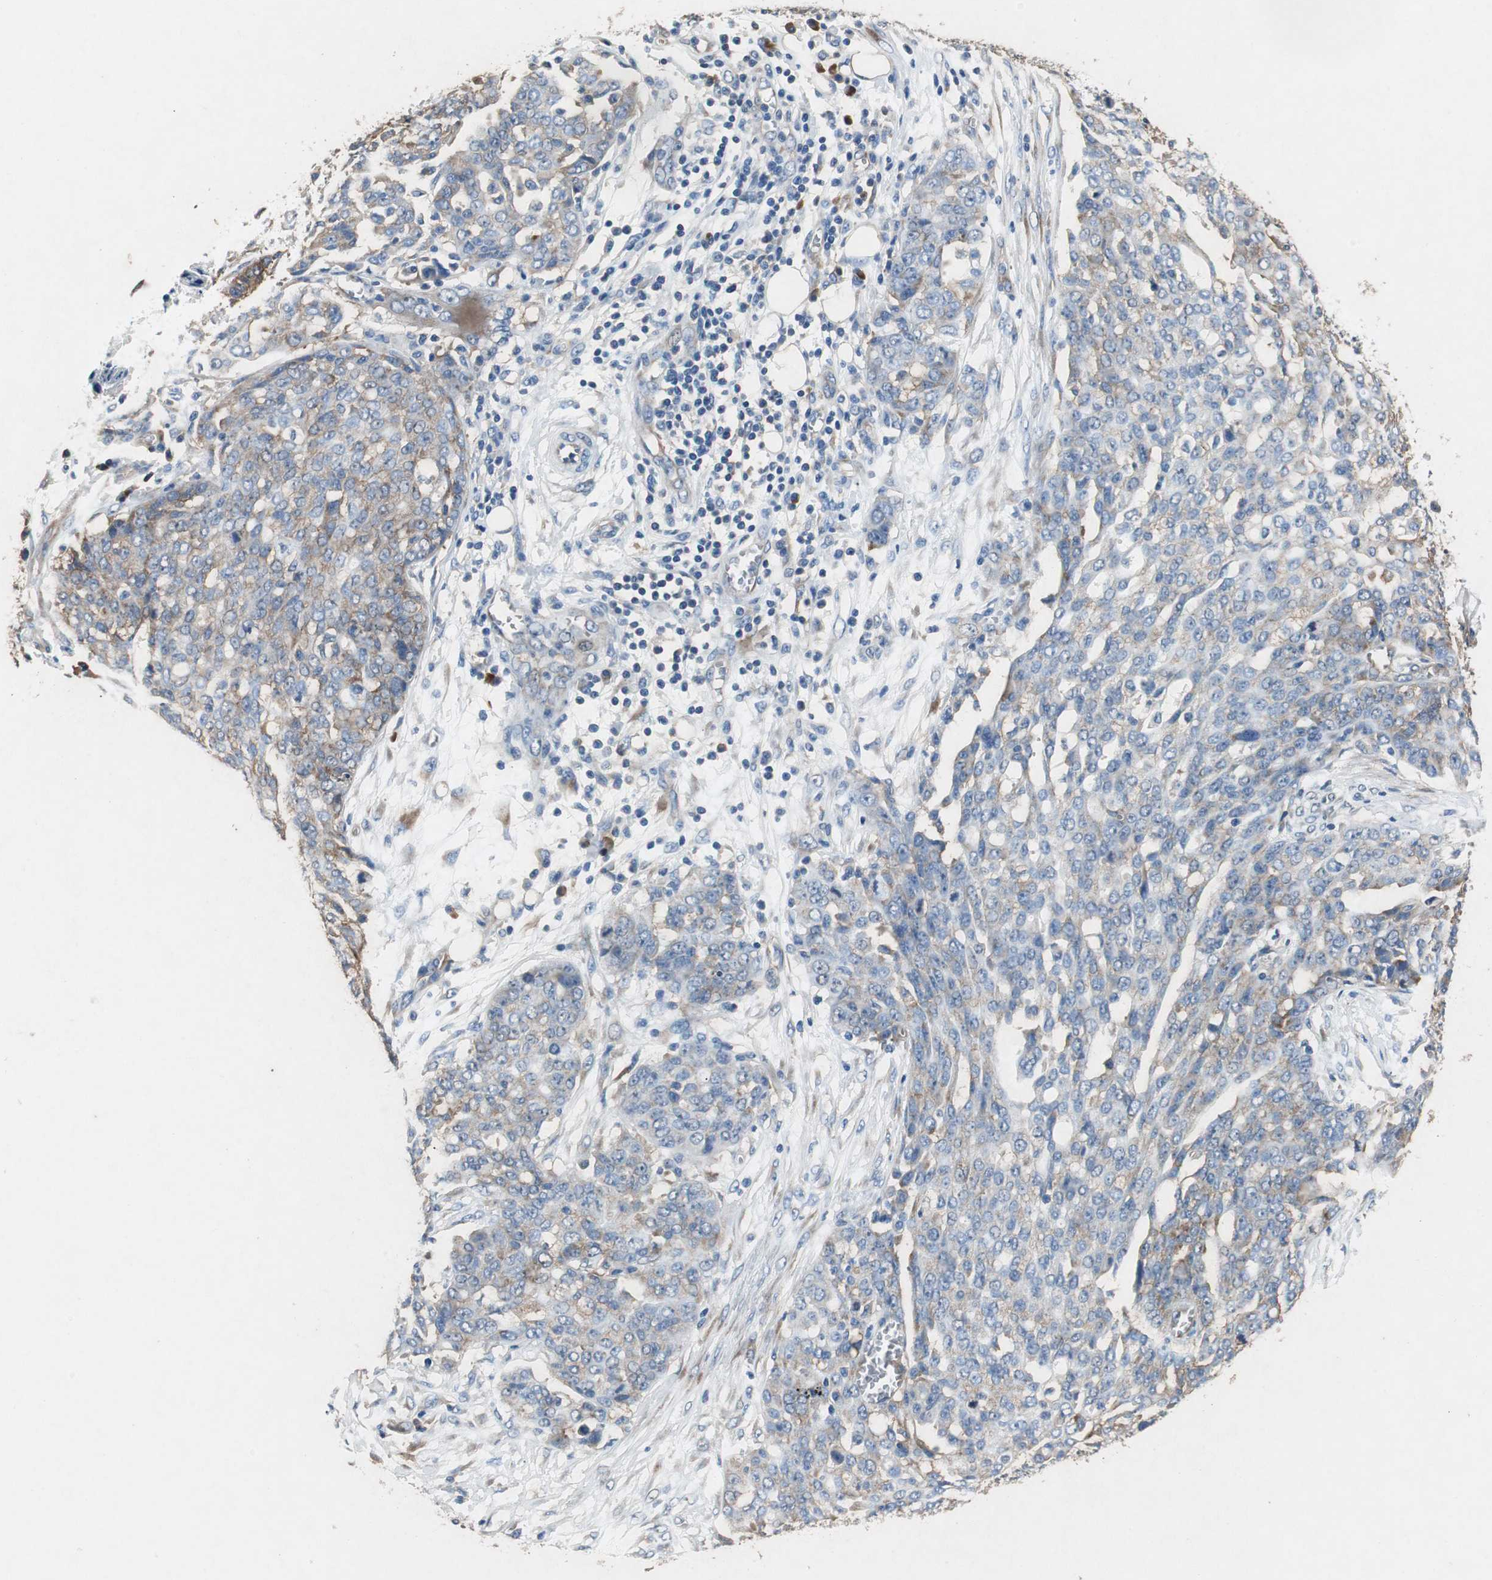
{"staining": {"intensity": "weak", "quantity": ">75%", "location": "cytoplasmic/membranous"}, "tissue": "ovarian cancer", "cell_type": "Tumor cells", "image_type": "cancer", "snomed": [{"axis": "morphology", "description": "Cystadenocarcinoma, serous, NOS"}, {"axis": "topography", "description": "Soft tissue"}, {"axis": "topography", "description": "Ovary"}], "caption": "This is an image of immunohistochemistry staining of serous cystadenocarcinoma (ovarian), which shows weak staining in the cytoplasmic/membranous of tumor cells.", "gene": "RPL35", "patient": {"sex": "female", "age": 57}}